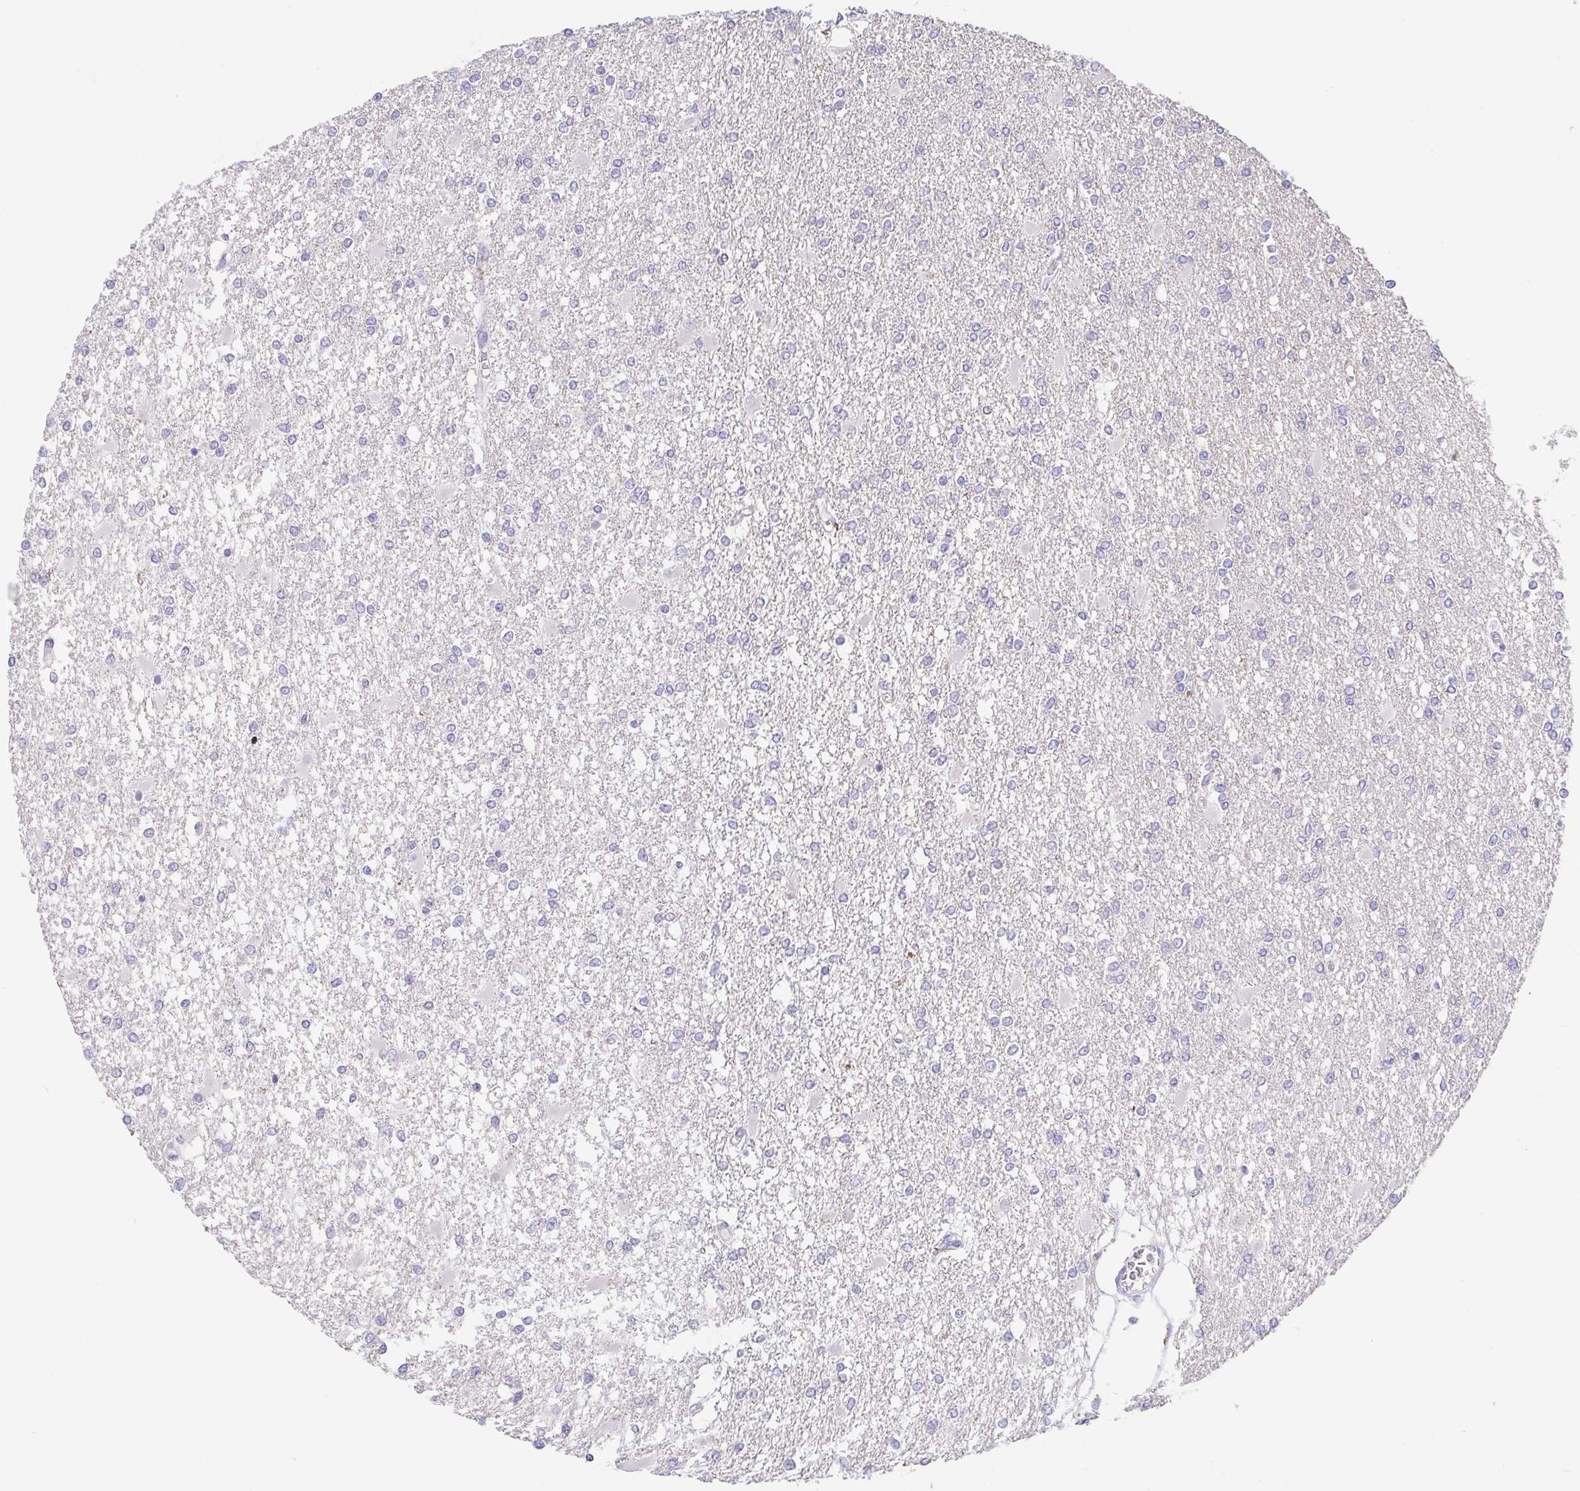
{"staining": {"intensity": "negative", "quantity": "none", "location": "none"}, "tissue": "glioma", "cell_type": "Tumor cells", "image_type": "cancer", "snomed": [{"axis": "morphology", "description": "Glioma, malignant, High grade"}, {"axis": "topography", "description": "Cerebral cortex"}], "caption": "This is an immunohistochemistry photomicrograph of human malignant glioma (high-grade). There is no positivity in tumor cells.", "gene": "FABP3", "patient": {"sex": "male", "age": 79}}